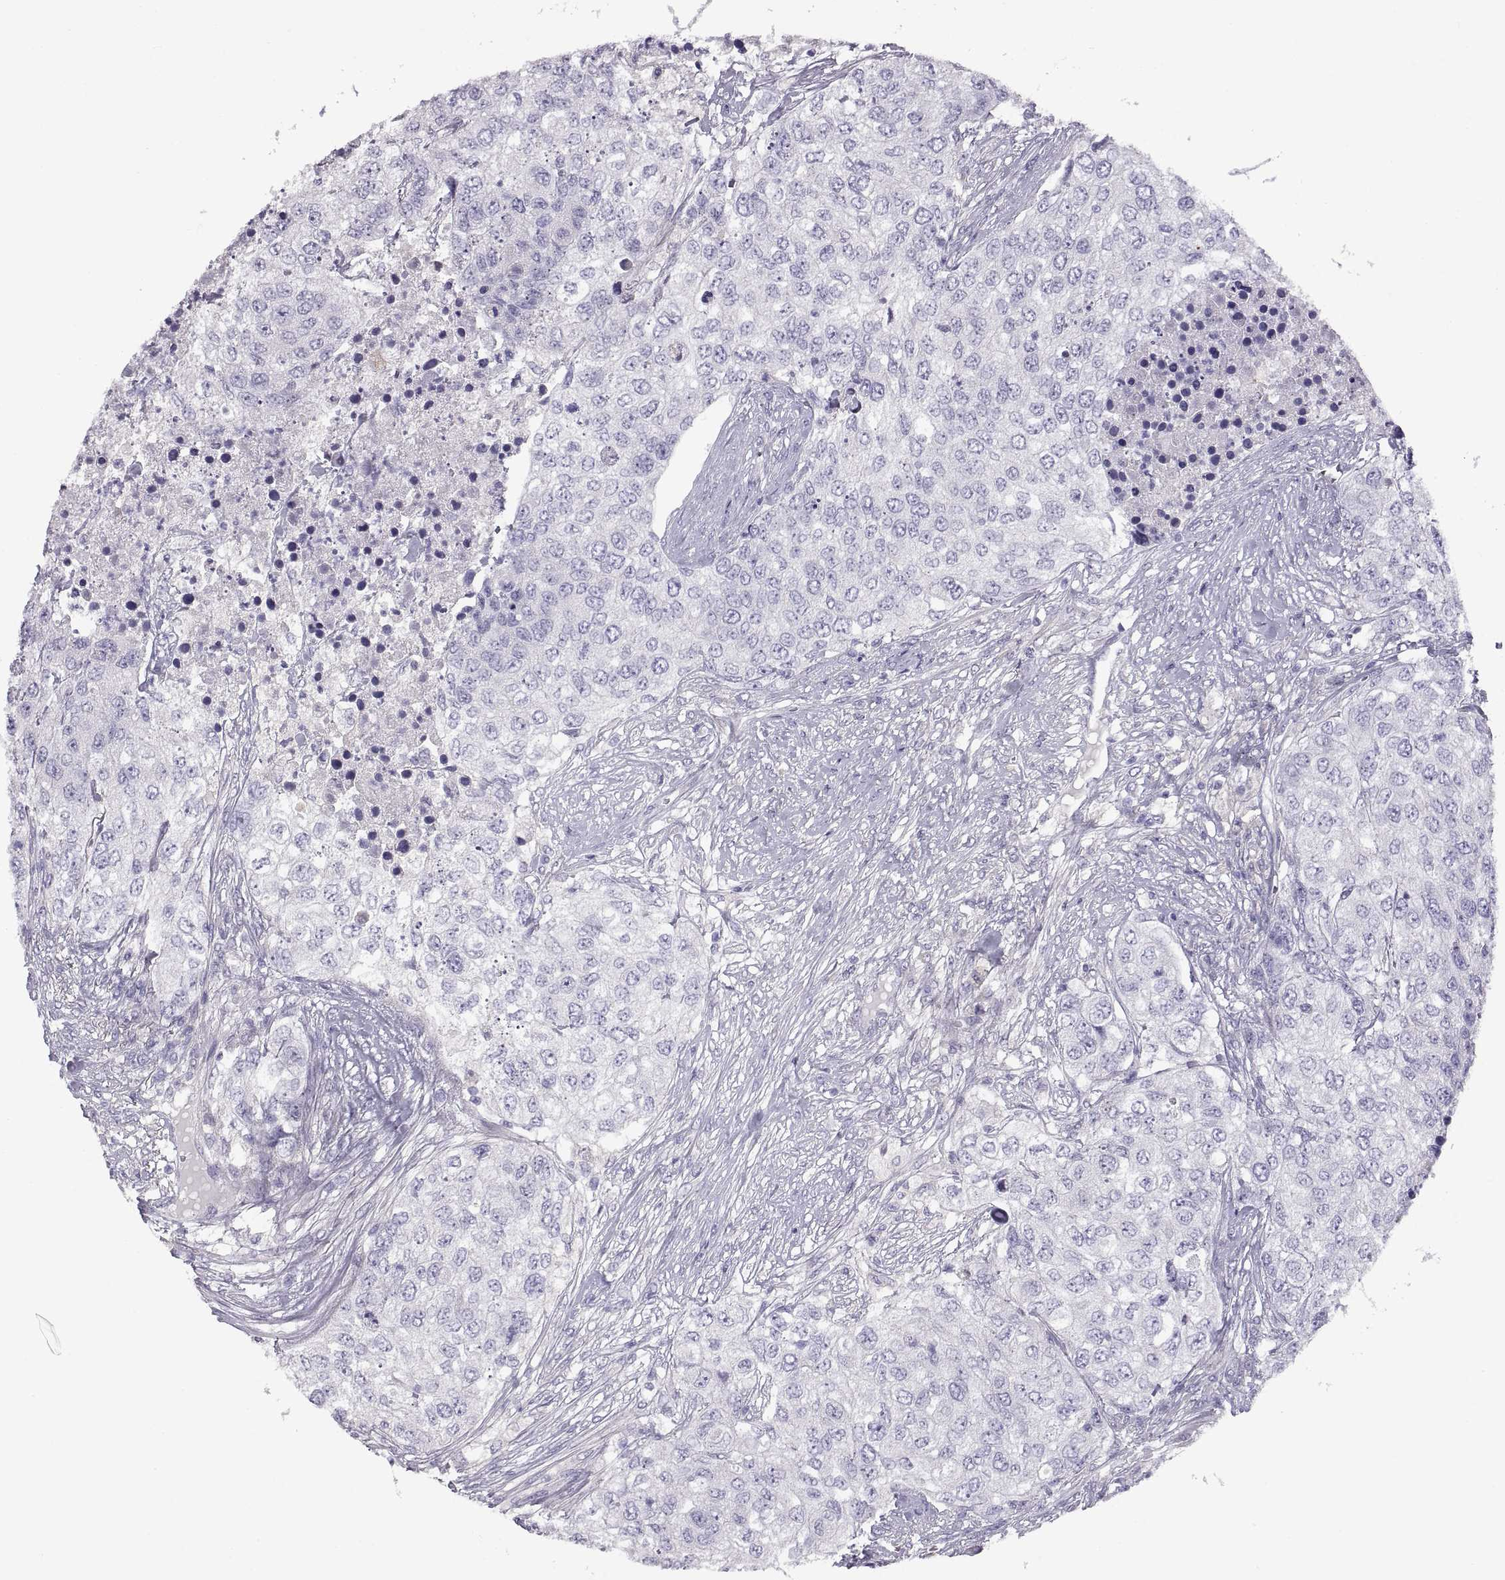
{"staining": {"intensity": "negative", "quantity": "none", "location": "none"}, "tissue": "urothelial cancer", "cell_type": "Tumor cells", "image_type": "cancer", "snomed": [{"axis": "morphology", "description": "Urothelial carcinoma, High grade"}, {"axis": "topography", "description": "Urinary bladder"}], "caption": "Immunohistochemical staining of human urothelial cancer demonstrates no significant positivity in tumor cells.", "gene": "CRYBB3", "patient": {"sex": "female", "age": 78}}